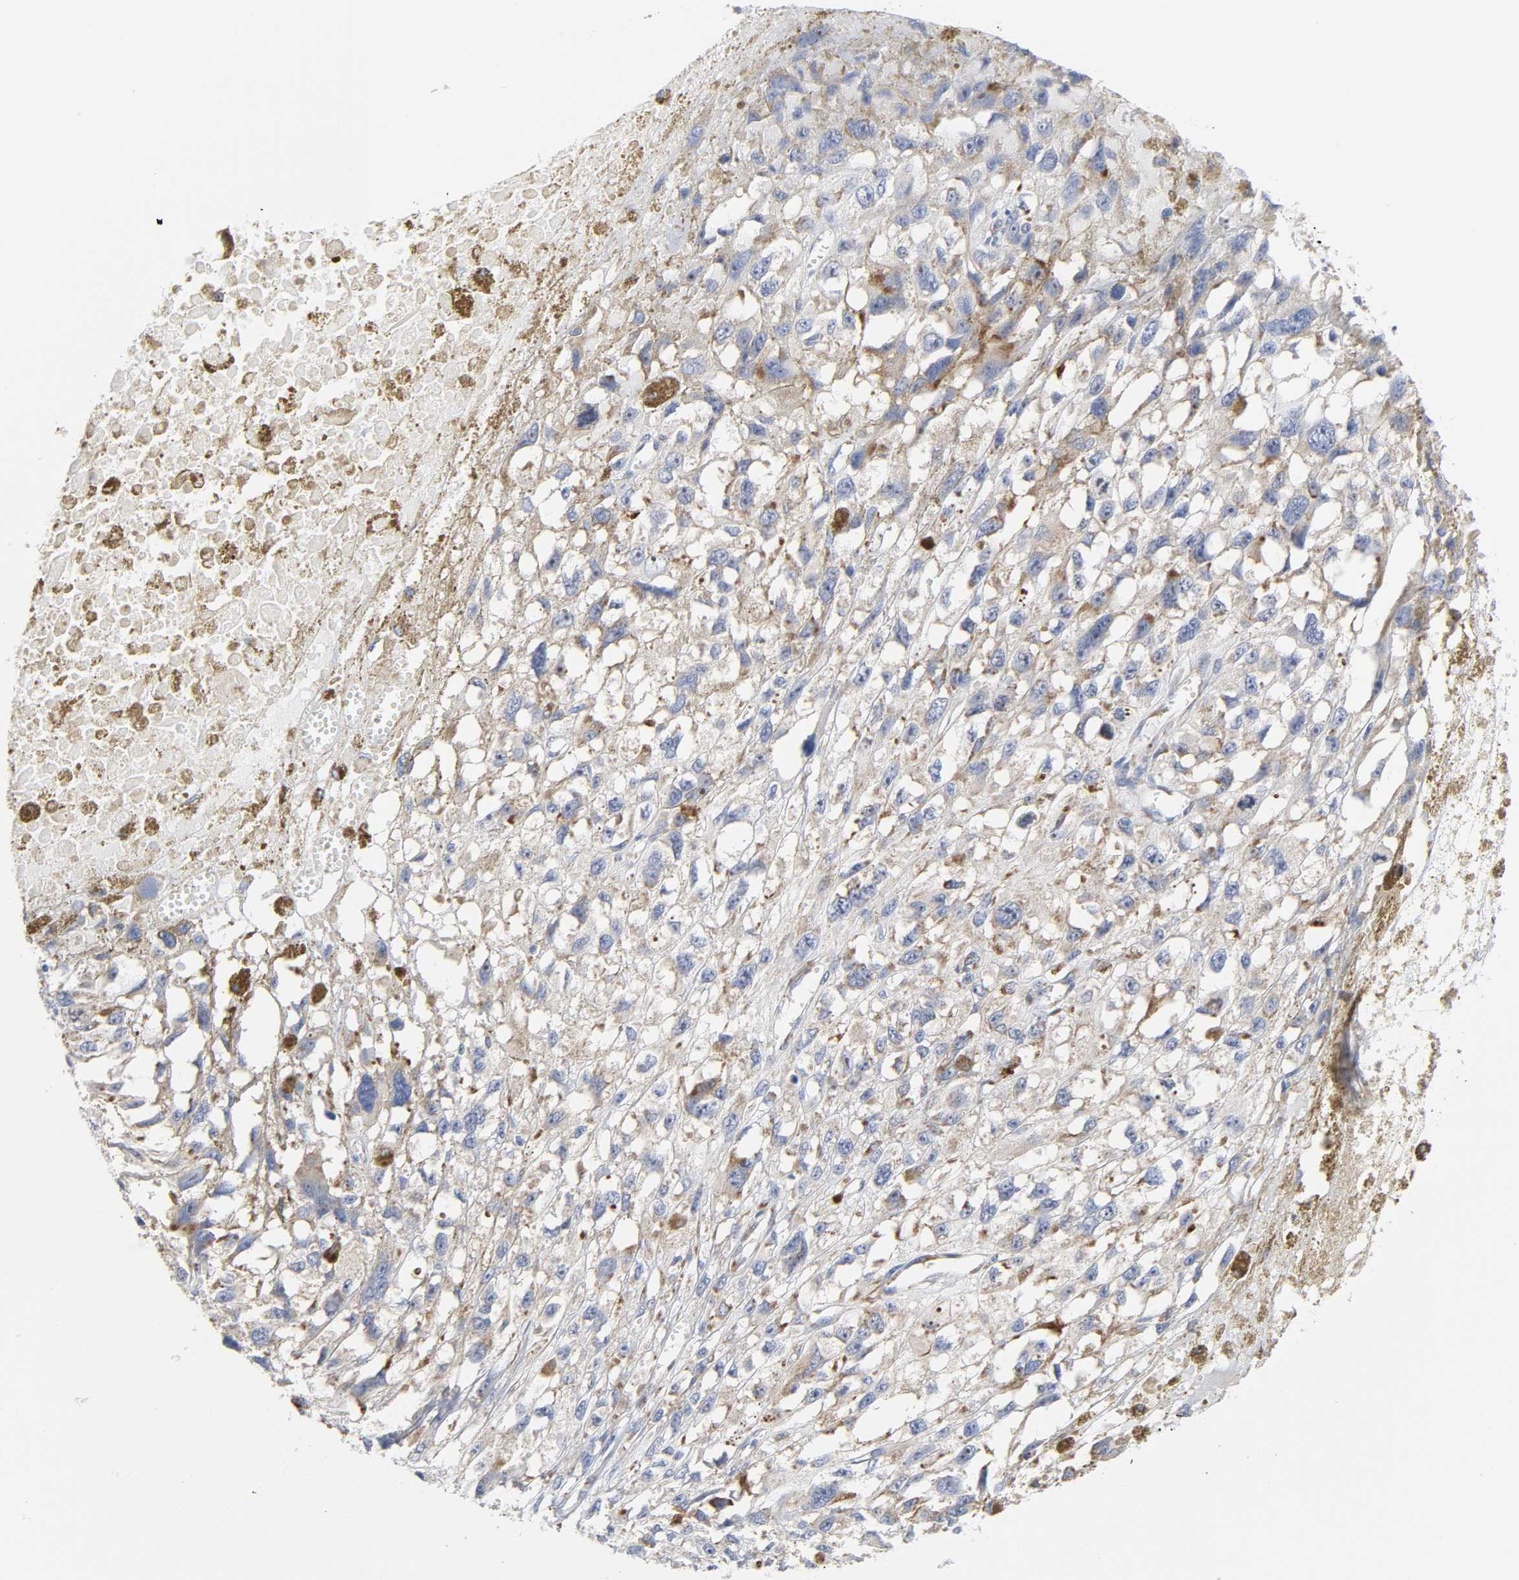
{"staining": {"intensity": "moderate", "quantity": "25%-75%", "location": "cytoplasmic/membranous"}, "tissue": "melanoma", "cell_type": "Tumor cells", "image_type": "cancer", "snomed": [{"axis": "morphology", "description": "Malignant melanoma, Metastatic site"}, {"axis": "topography", "description": "Lymph node"}], "caption": "DAB immunohistochemical staining of malignant melanoma (metastatic site) reveals moderate cytoplasmic/membranous protein positivity in approximately 25%-75% of tumor cells. (Stains: DAB in brown, nuclei in blue, Microscopy: brightfield microscopy at high magnification).", "gene": "REL", "patient": {"sex": "male", "age": 59}}